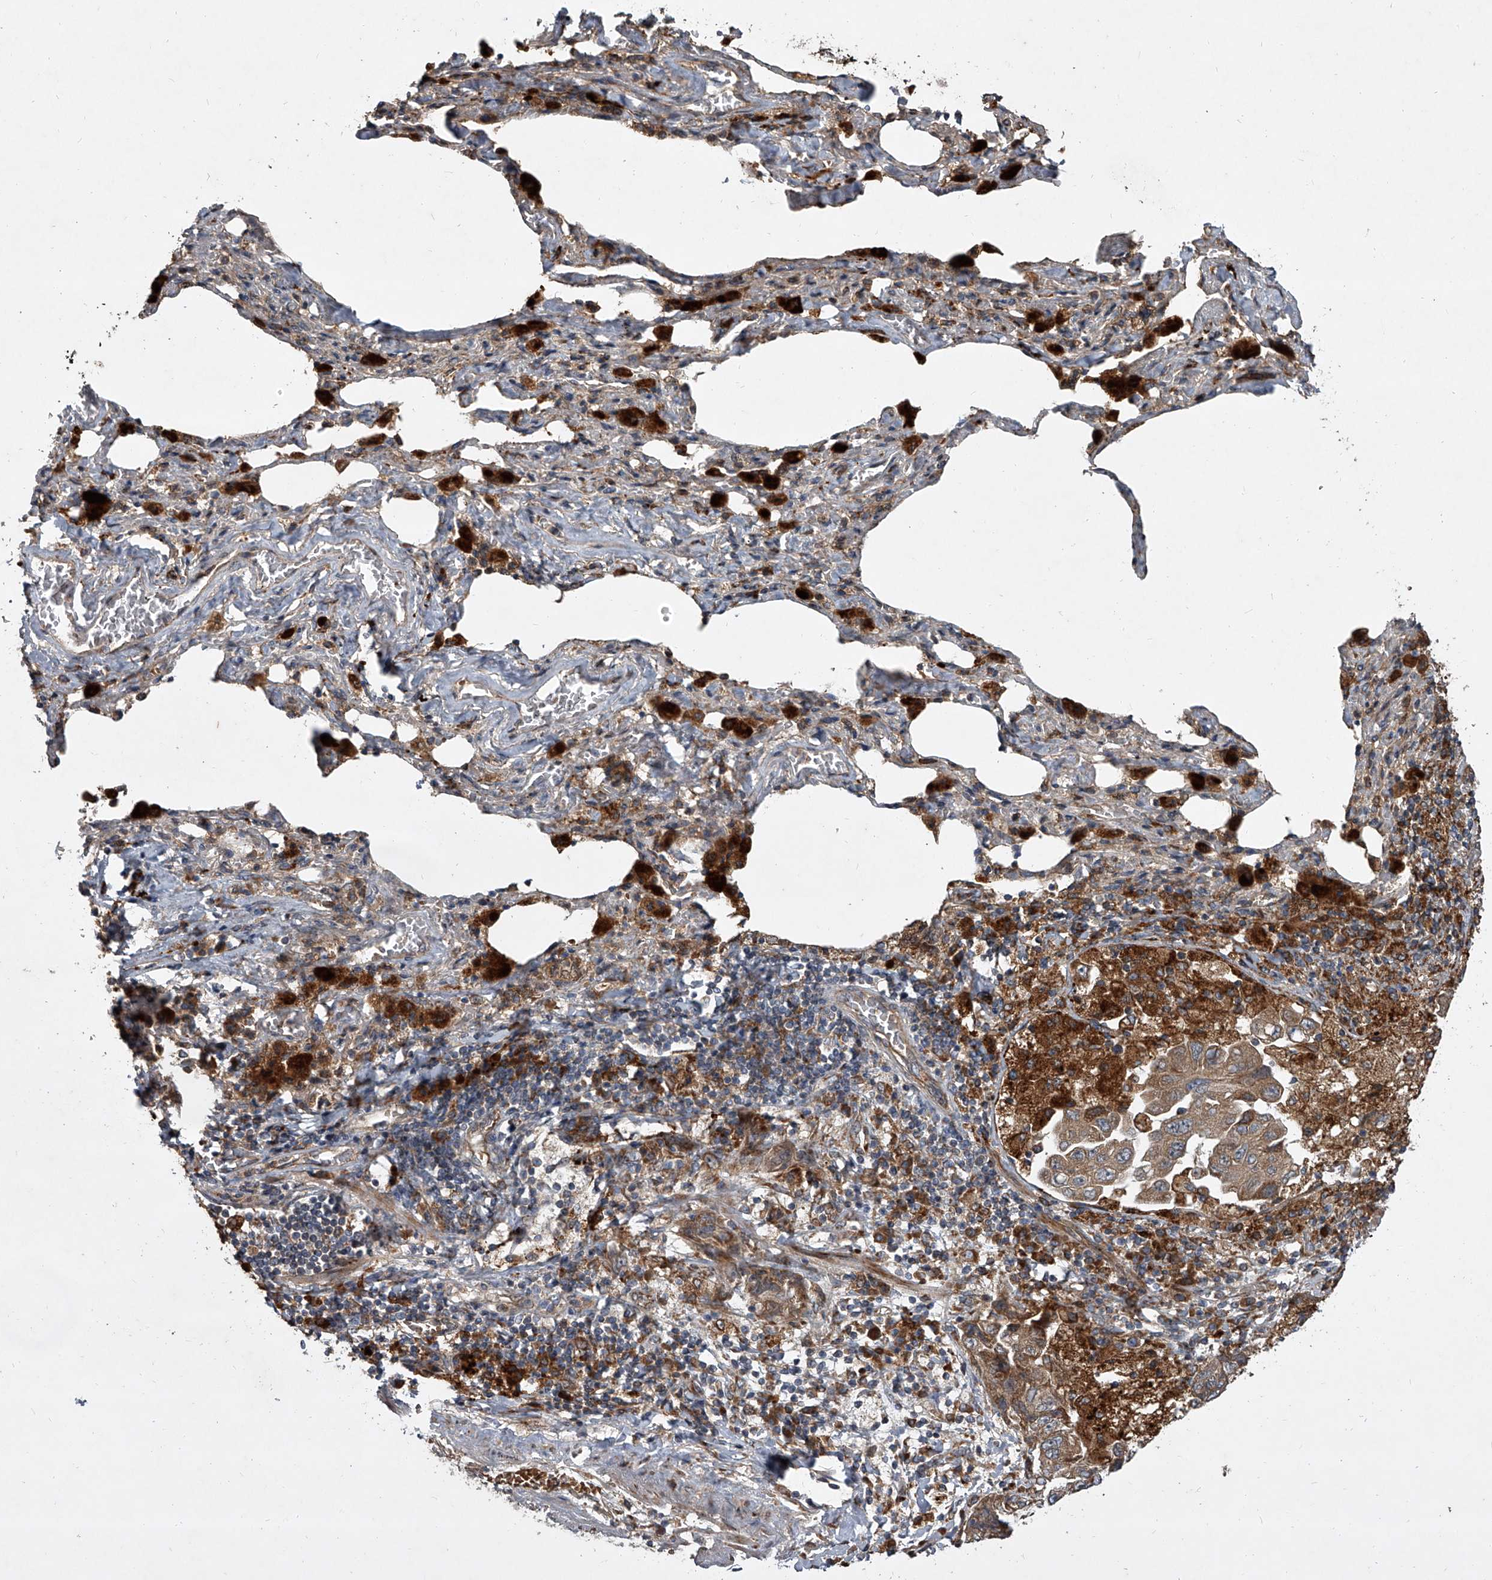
{"staining": {"intensity": "moderate", "quantity": ">75%", "location": "cytoplasmic/membranous"}, "tissue": "lung cancer", "cell_type": "Tumor cells", "image_type": "cancer", "snomed": [{"axis": "morphology", "description": "Adenocarcinoma, NOS"}, {"axis": "topography", "description": "Lung"}], "caption": "The image shows staining of lung adenocarcinoma, revealing moderate cytoplasmic/membranous protein staining (brown color) within tumor cells.", "gene": "EVA1C", "patient": {"sex": "female", "age": 51}}